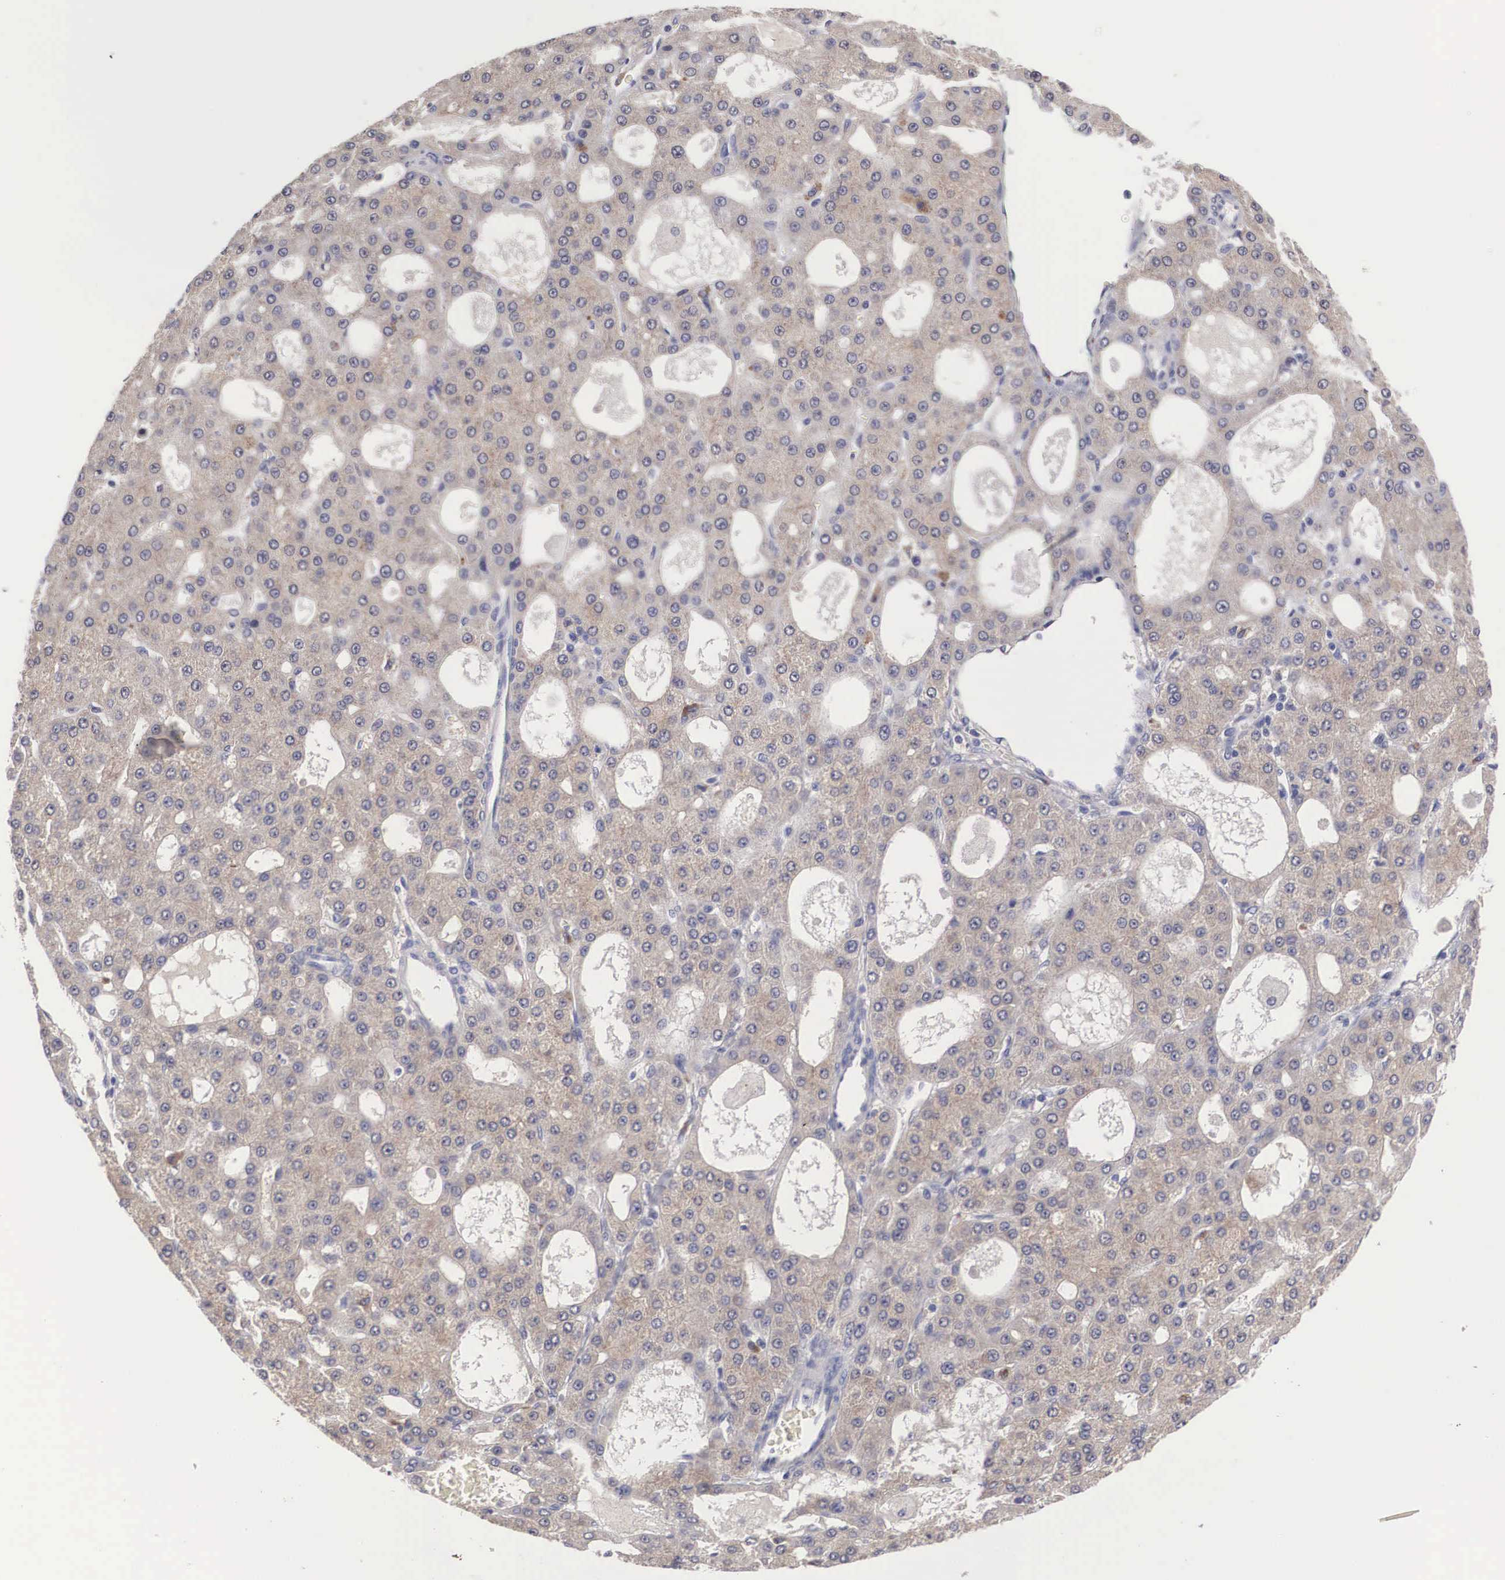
{"staining": {"intensity": "weak", "quantity": ">75%", "location": "cytoplasmic/membranous"}, "tissue": "liver cancer", "cell_type": "Tumor cells", "image_type": "cancer", "snomed": [{"axis": "morphology", "description": "Carcinoma, Hepatocellular, NOS"}, {"axis": "topography", "description": "Liver"}], "caption": "Liver cancer (hepatocellular carcinoma) stained with IHC demonstrates weak cytoplasmic/membranous positivity in about >75% of tumor cells. (brown staining indicates protein expression, while blue staining denotes nuclei).", "gene": "ABHD4", "patient": {"sex": "male", "age": 47}}